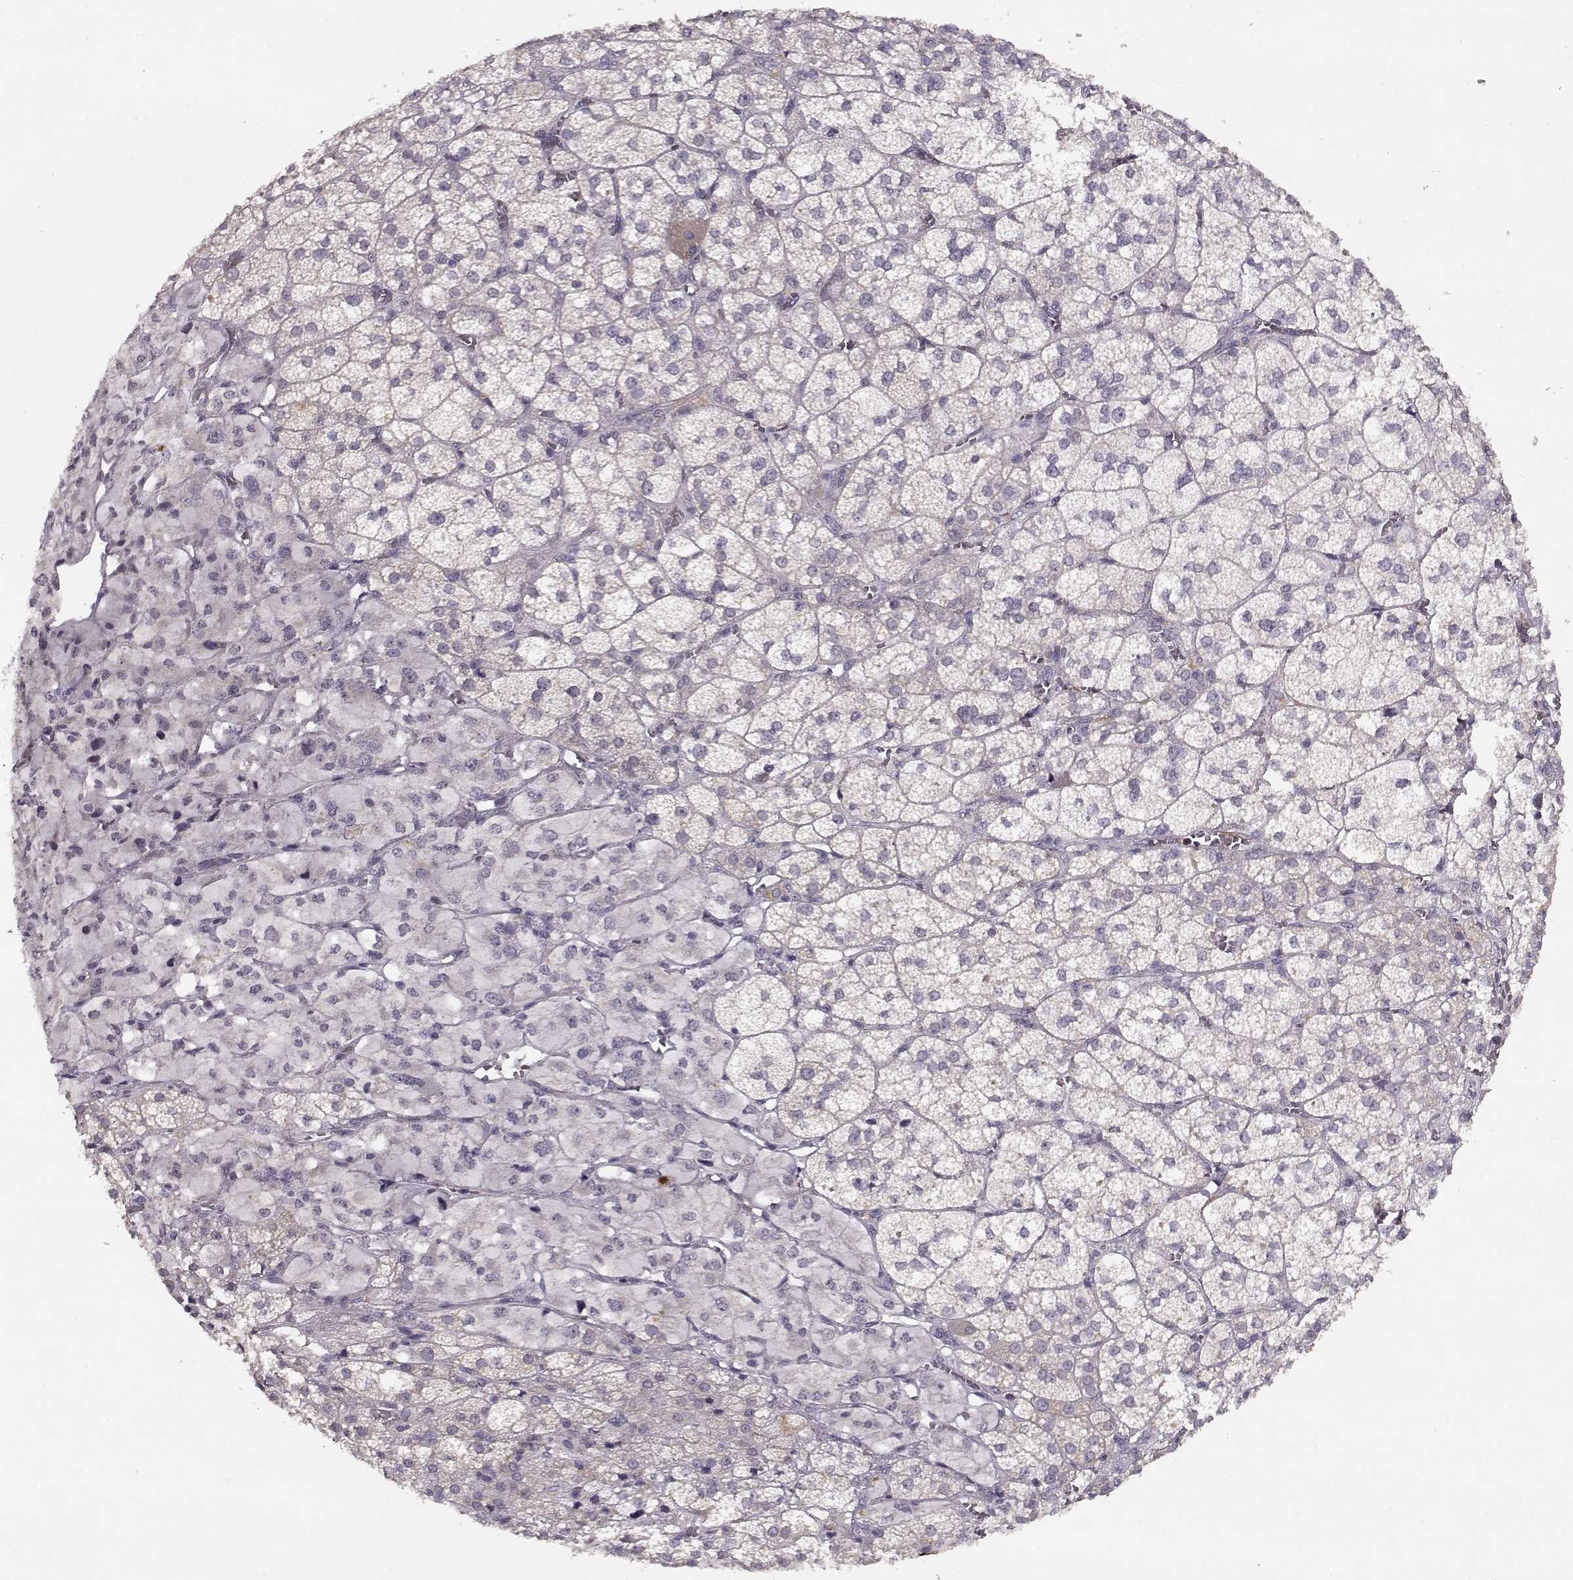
{"staining": {"intensity": "negative", "quantity": "none", "location": "none"}, "tissue": "adrenal gland", "cell_type": "Glandular cells", "image_type": "normal", "snomed": [{"axis": "morphology", "description": "Normal tissue, NOS"}, {"axis": "topography", "description": "Adrenal gland"}], "caption": "Protein analysis of benign adrenal gland reveals no significant staining in glandular cells.", "gene": "BMX", "patient": {"sex": "female", "age": 60}}